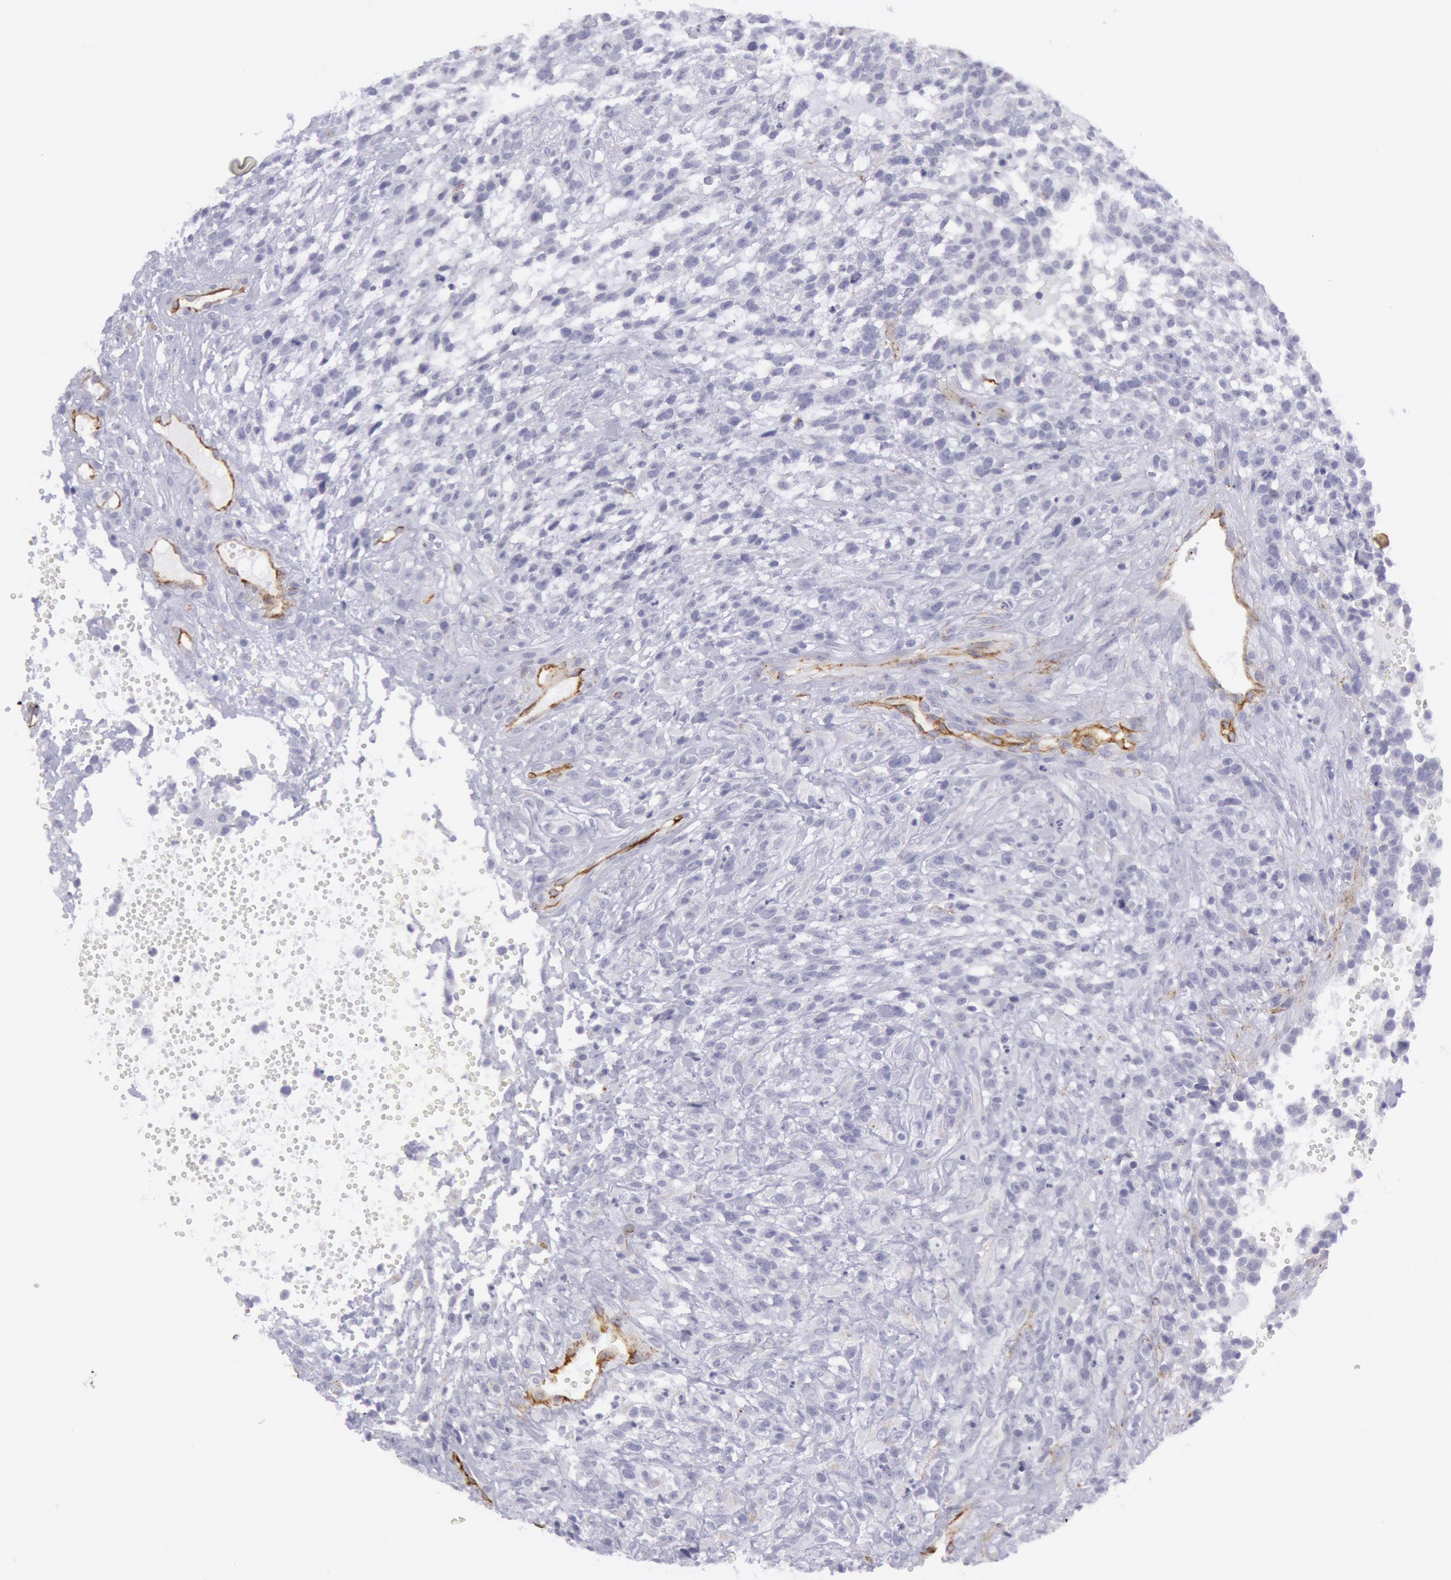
{"staining": {"intensity": "negative", "quantity": "none", "location": "none"}, "tissue": "glioma", "cell_type": "Tumor cells", "image_type": "cancer", "snomed": [{"axis": "morphology", "description": "Glioma, malignant, High grade"}, {"axis": "topography", "description": "Brain"}], "caption": "Protein analysis of glioma exhibits no significant positivity in tumor cells.", "gene": "CDH13", "patient": {"sex": "male", "age": 66}}